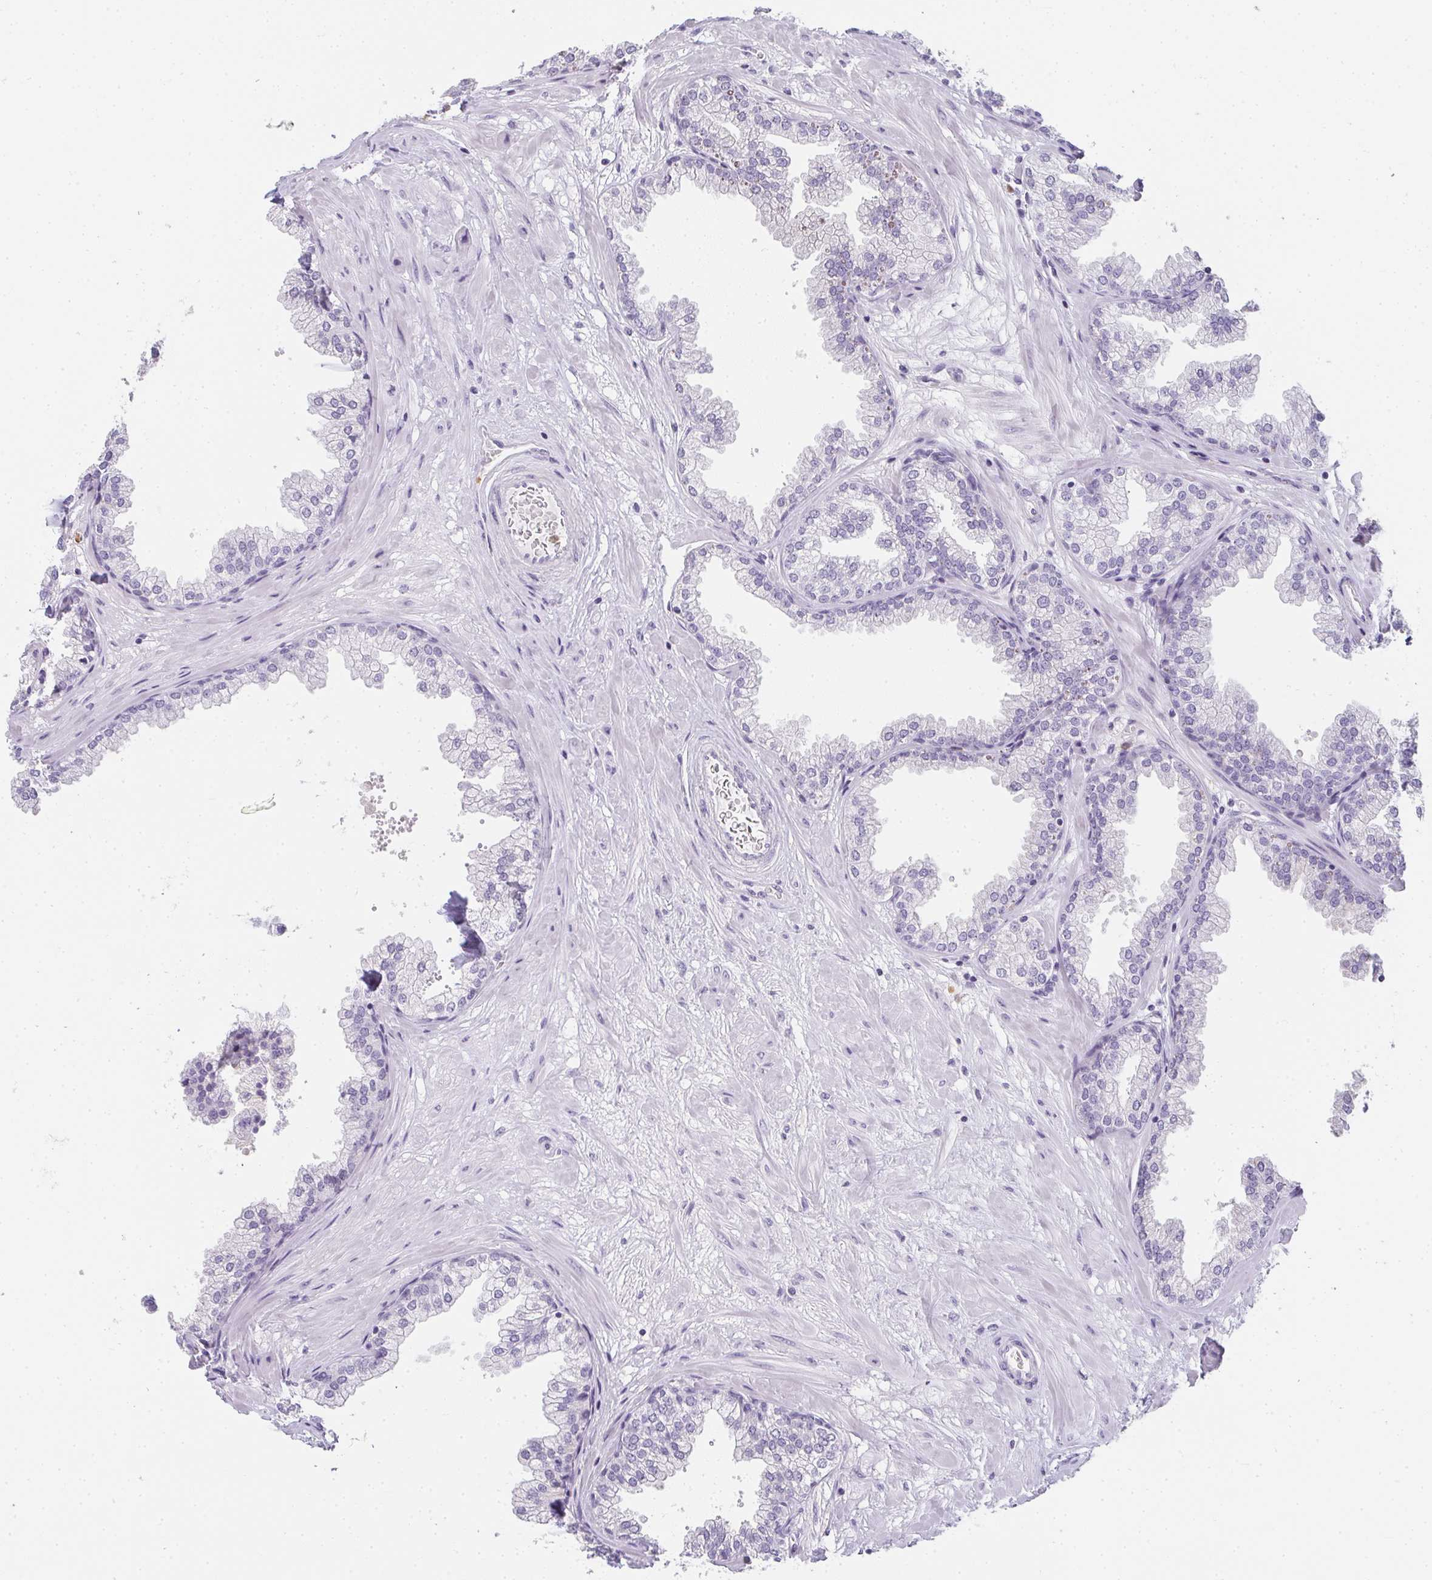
{"staining": {"intensity": "negative", "quantity": "none", "location": "none"}, "tissue": "prostate", "cell_type": "Glandular cells", "image_type": "normal", "snomed": [{"axis": "morphology", "description": "Normal tissue, NOS"}, {"axis": "topography", "description": "Prostate"}], "caption": "Glandular cells show no significant protein positivity in benign prostate. Brightfield microscopy of immunohistochemistry (IHC) stained with DAB (brown) and hematoxylin (blue), captured at high magnification.", "gene": "HK3", "patient": {"sex": "male", "age": 37}}